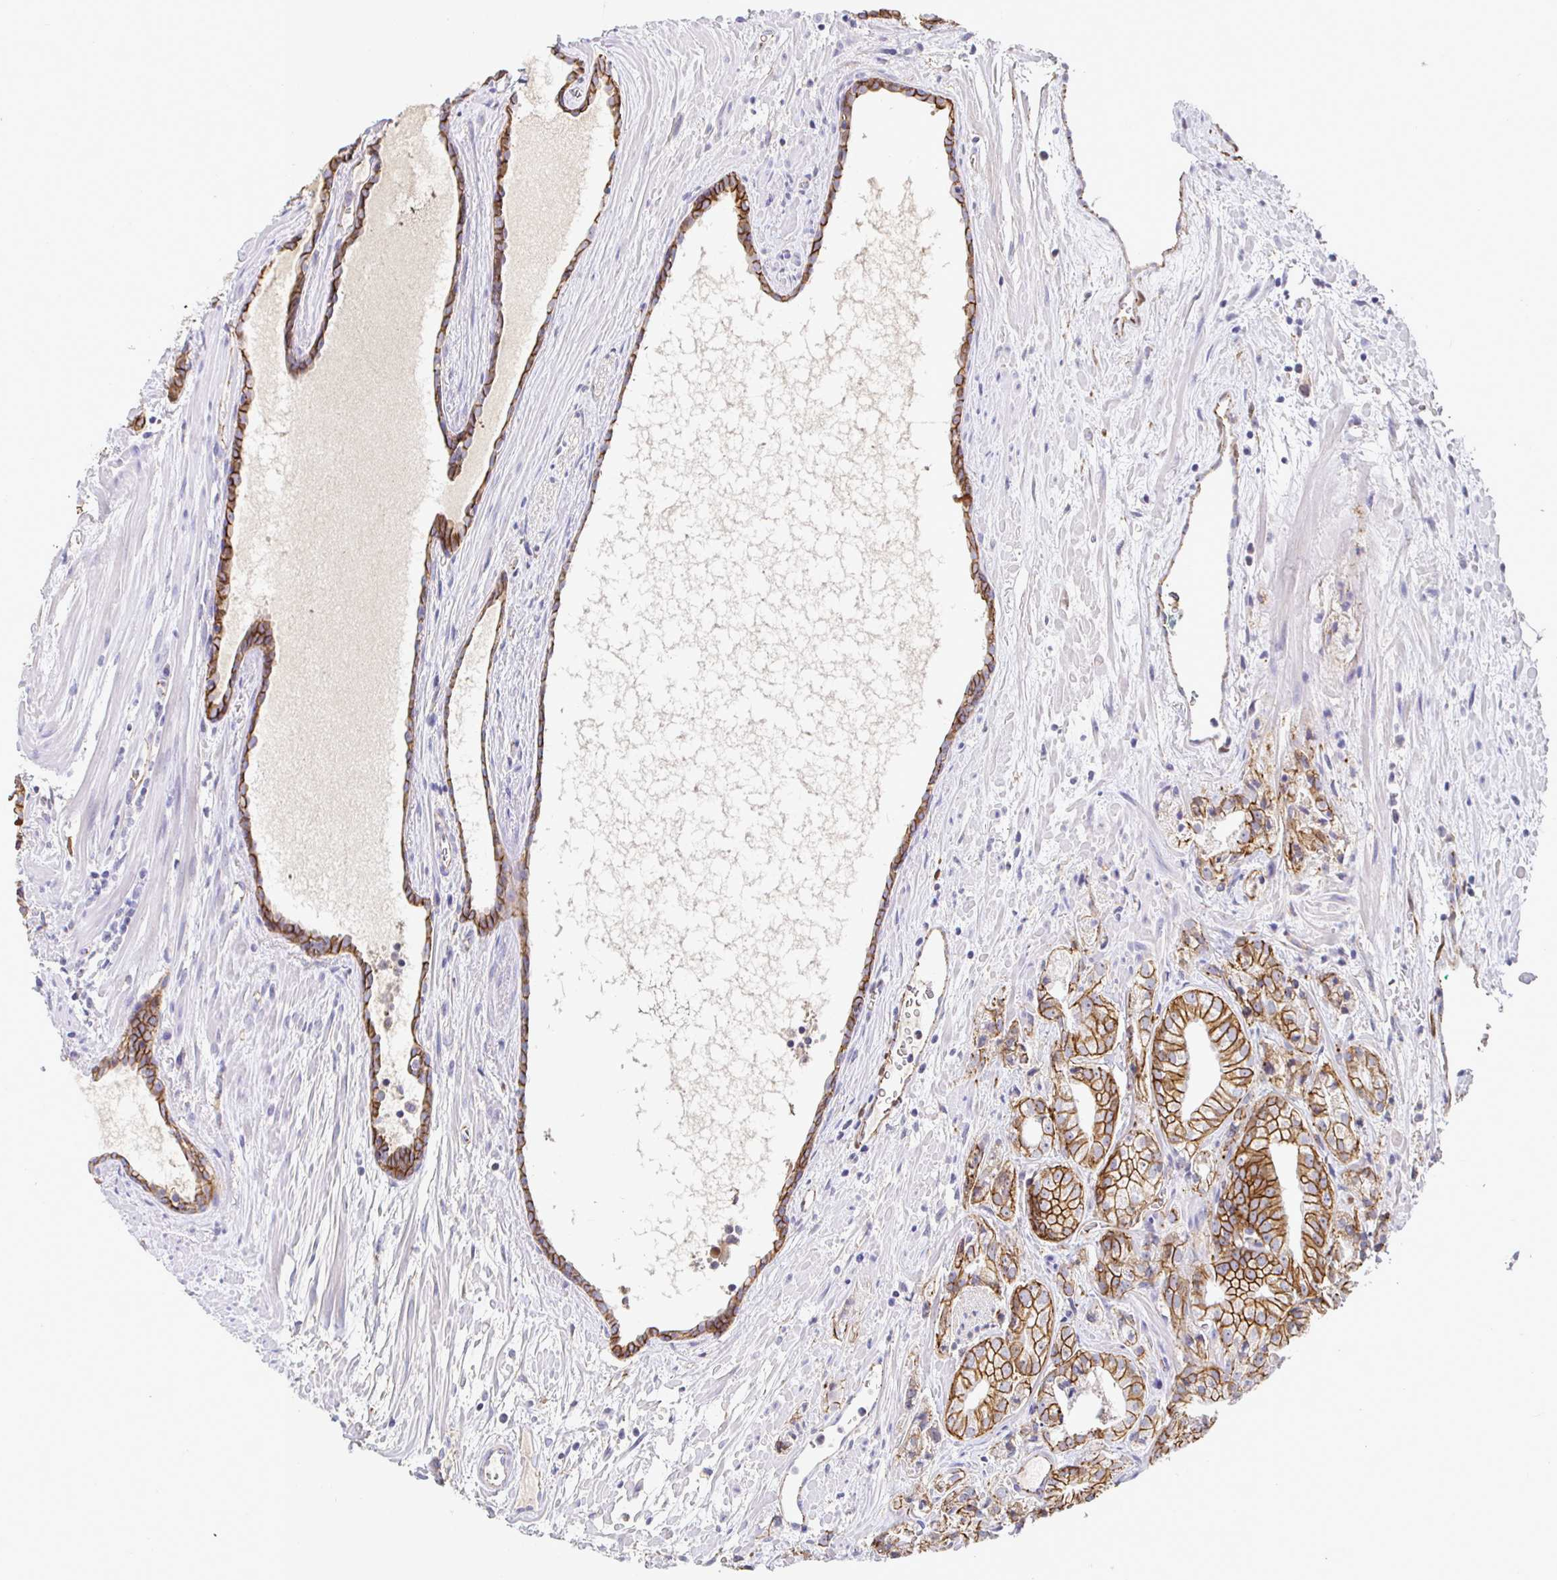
{"staining": {"intensity": "moderate", "quantity": ">75%", "location": "cytoplasmic/membranous"}, "tissue": "prostate cancer", "cell_type": "Tumor cells", "image_type": "cancer", "snomed": [{"axis": "morphology", "description": "Adenocarcinoma, High grade"}, {"axis": "topography", "description": "Prostate"}], "caption": "Immunohistochemical staining of prostate cancer shows medium levels of moderate cytoplasmic/membranous staining in about >75% of tumor cells.", "gene": "PIWIL3", "patient": {"sex": "male", "age": 68}}